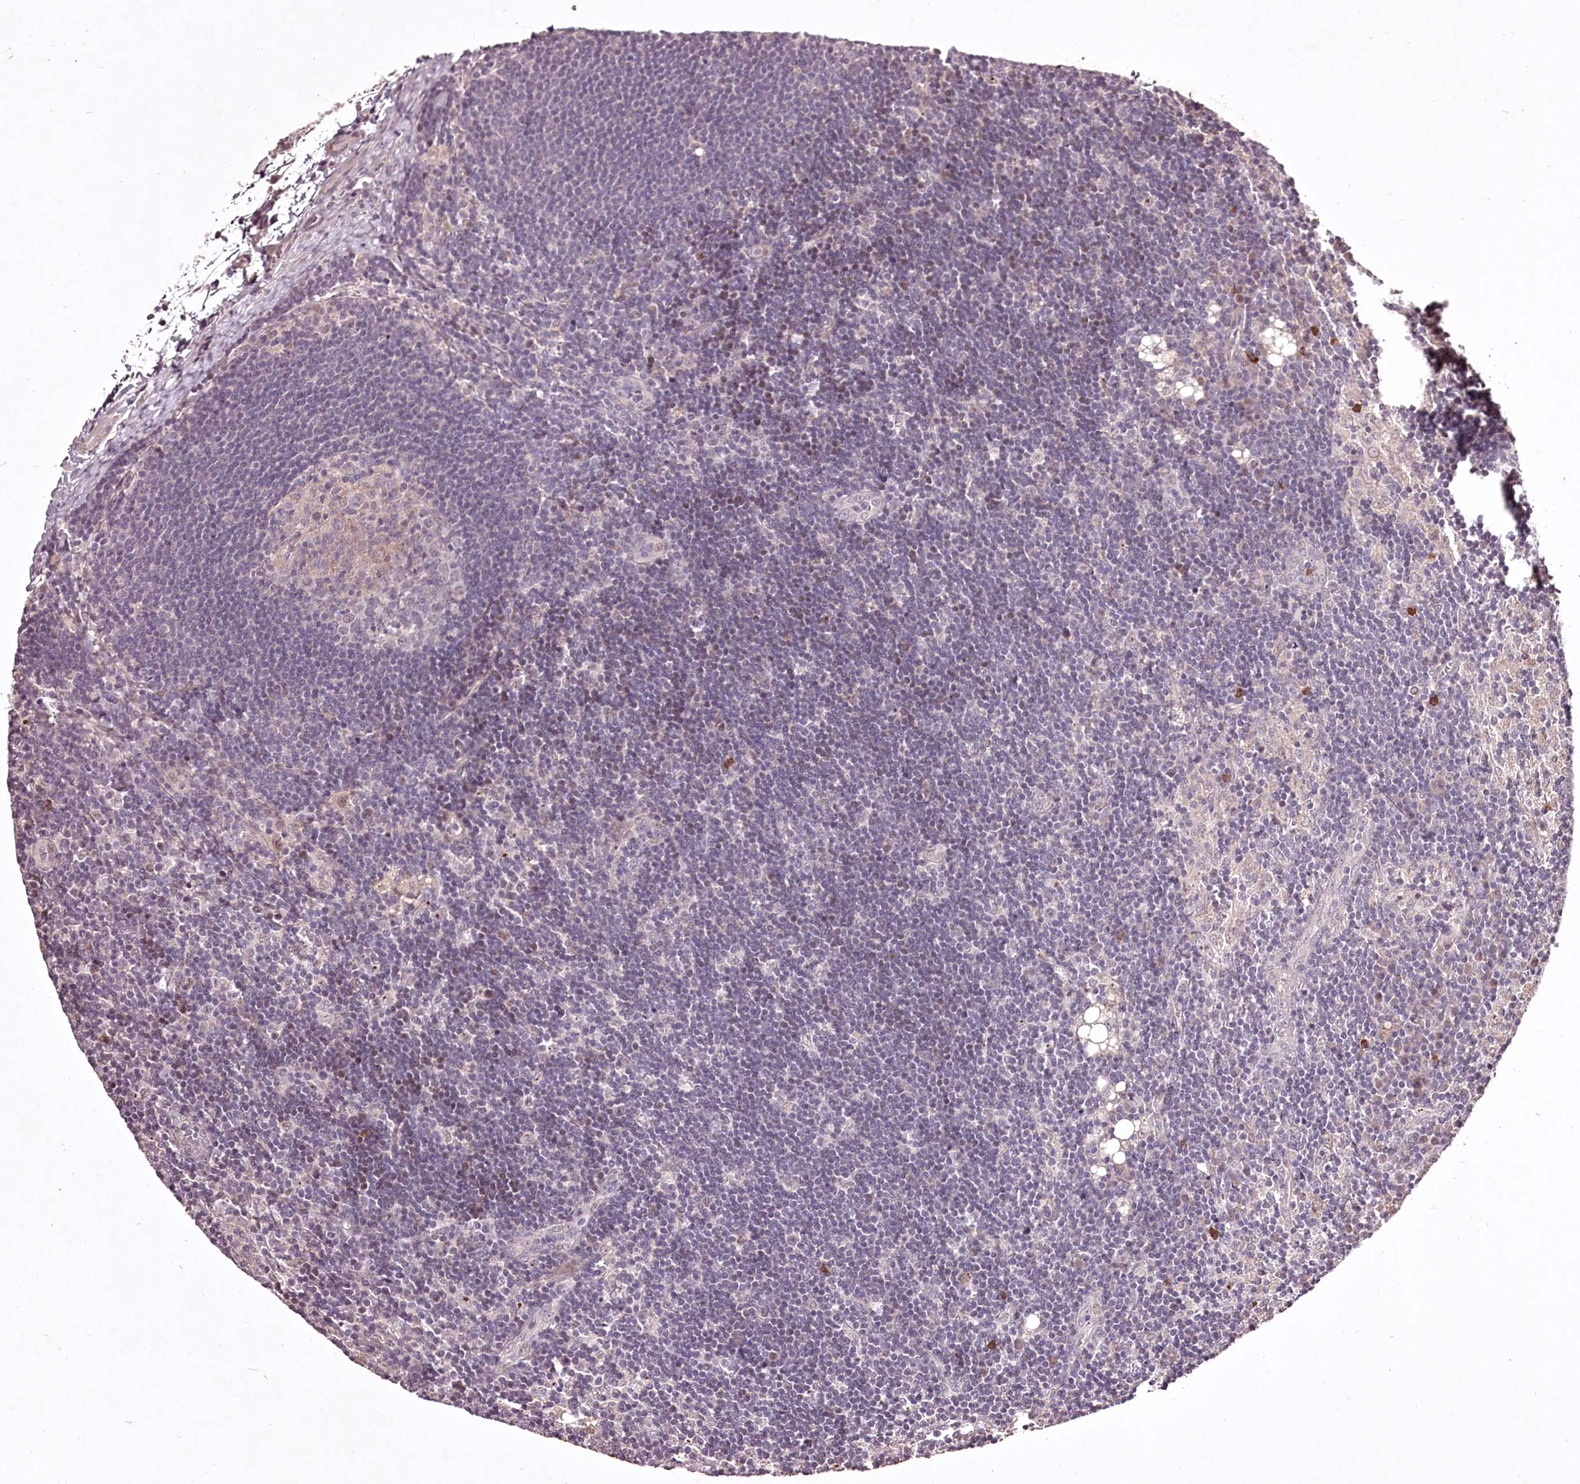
{"staining": {"intensity": "negative", "quantity": "none", "location": "none"}, "tissue": "lymph node", "cell_type": "Germinal center cells", "image_type": "normal", "snomed": [{"axis": "morphology", "description": "Normal tissue, NOS"}, {"axis": "topography", "description": "Lymph node"}], "caption": "IHC photomicrograph of unremarkable lymph node: lymph node stained with DAB displays no significant protein positivity in germinal center cells.", "gene": "ADRA1D", "patient": {"sex": "male", "age": 24}}